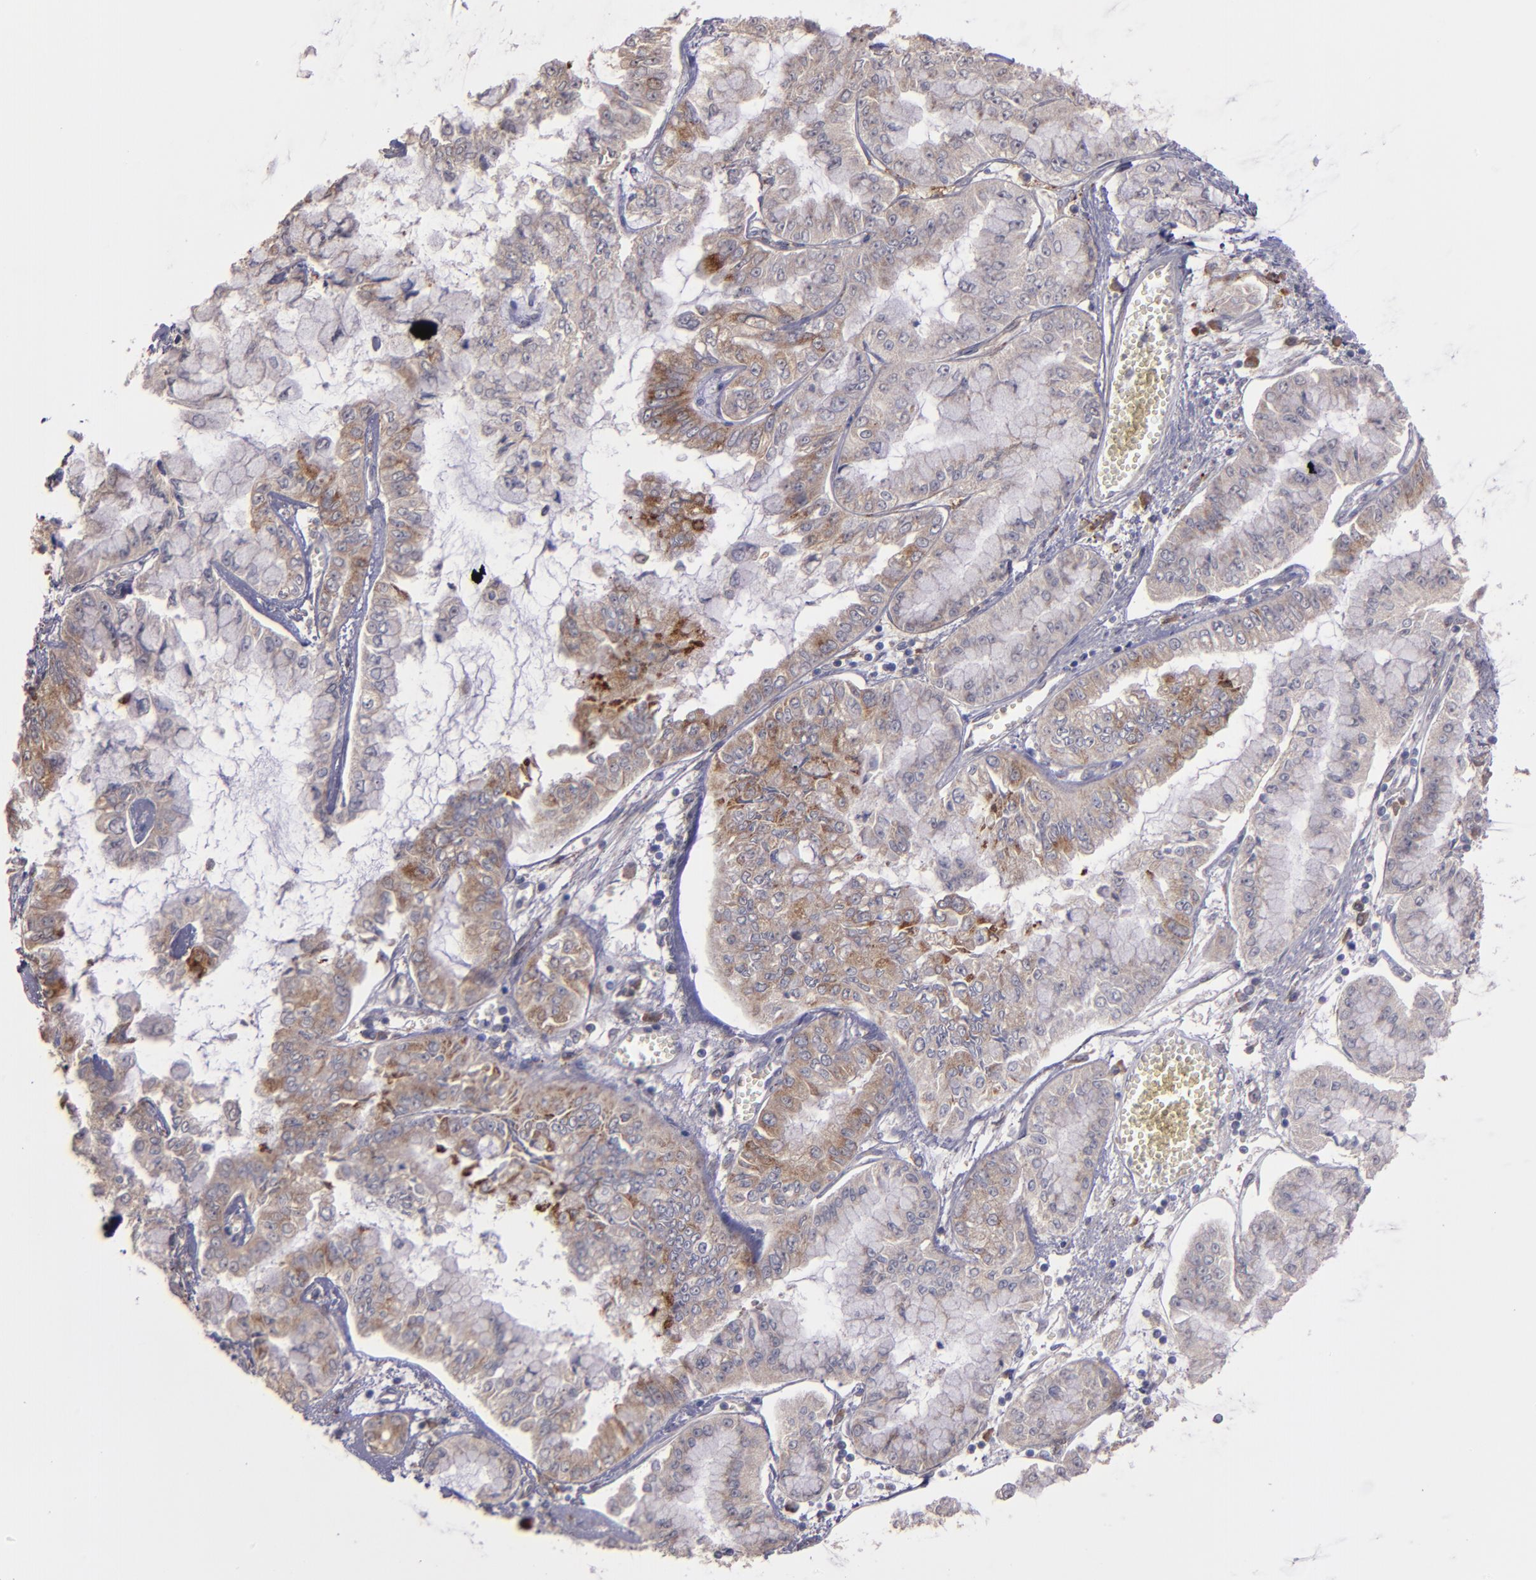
{"staining": {"intensity": "moderate", "quantity": "25%-75%", "location": "cytoplasmic/membranous"}, "tissue": "liver cancer", "cell_type": "Tumor cells", "image_type": "cancer", "snomed": [{"axis": "morphology", "description": "Cholangiocarcinoma"}, {"axis": "topography", "description": "Liver"}], "caption": "Cholangiocarcinoma (liver) tissue demonstrates moderate cytoplasmic/membranous positivity in about 25%-75% of tumor cells, visualized by immunohistochemistry. The staining was performed using DAB (3,3'-diaminobenzidine) to visualize the protein expression in brown, while the nuclei were stained in blue with hematoxylin (Magnification: 20x).", "gene": "IFIH1", "patient": {"sex": "female", "age": 79}}